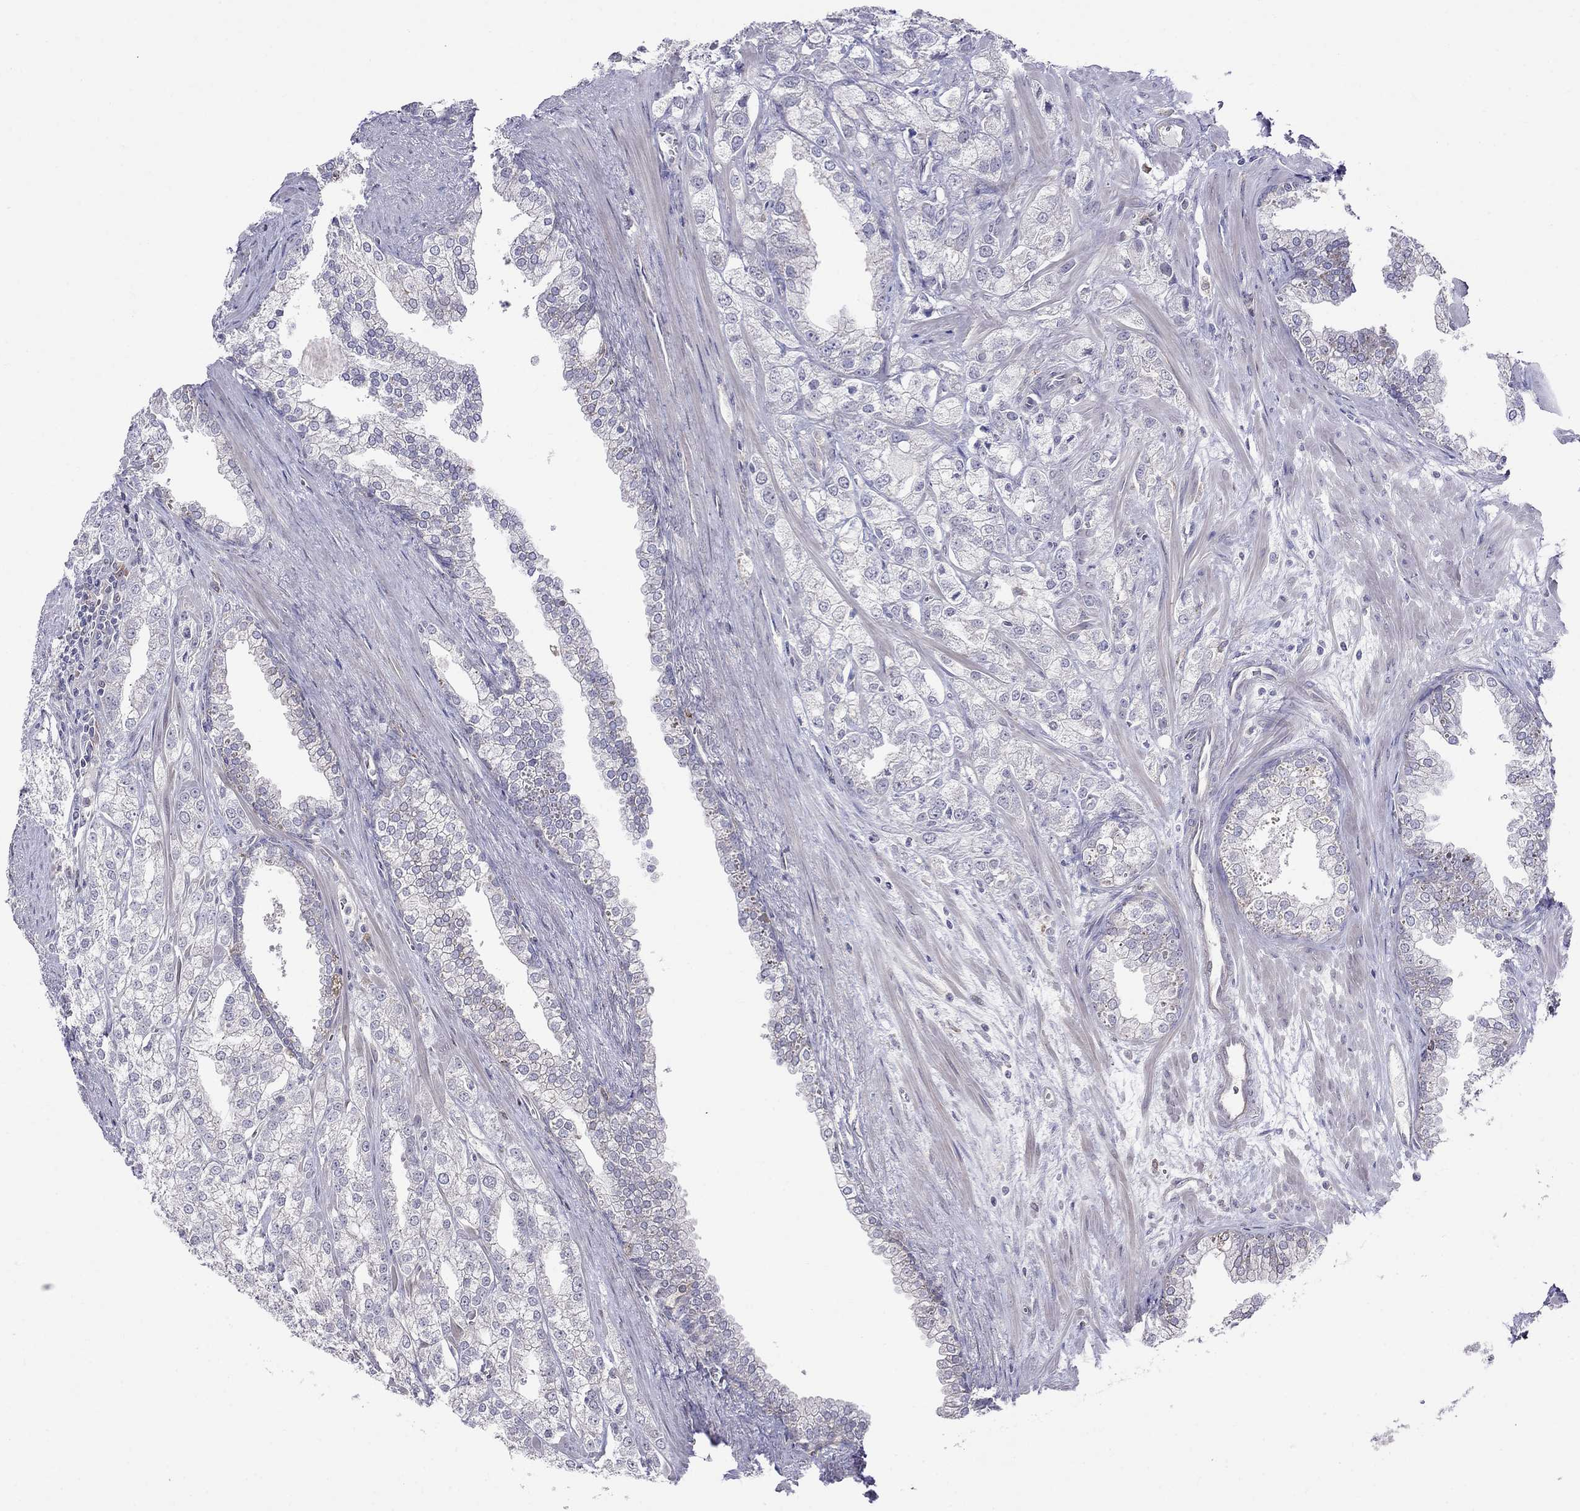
{"staining": {"intensity": "negative", "quantity": "none", "location": "none"}, "tissue": "prostate cancer", "cell_type": "Tumor cells", "image_type": "cancer", "snomed": [{"axis": "morphology", "description": "Adenocarcinoma, NOS"}, {"axis": "topography", "description": "Prostate"}], "caption": "Immunohistochemical staining of human prostate cancer displays no significant positivity in tumor cells. Nuclei are stained in blue.", "gene": "ADAM28", "patient": {"sex": "male", "age": 70}}